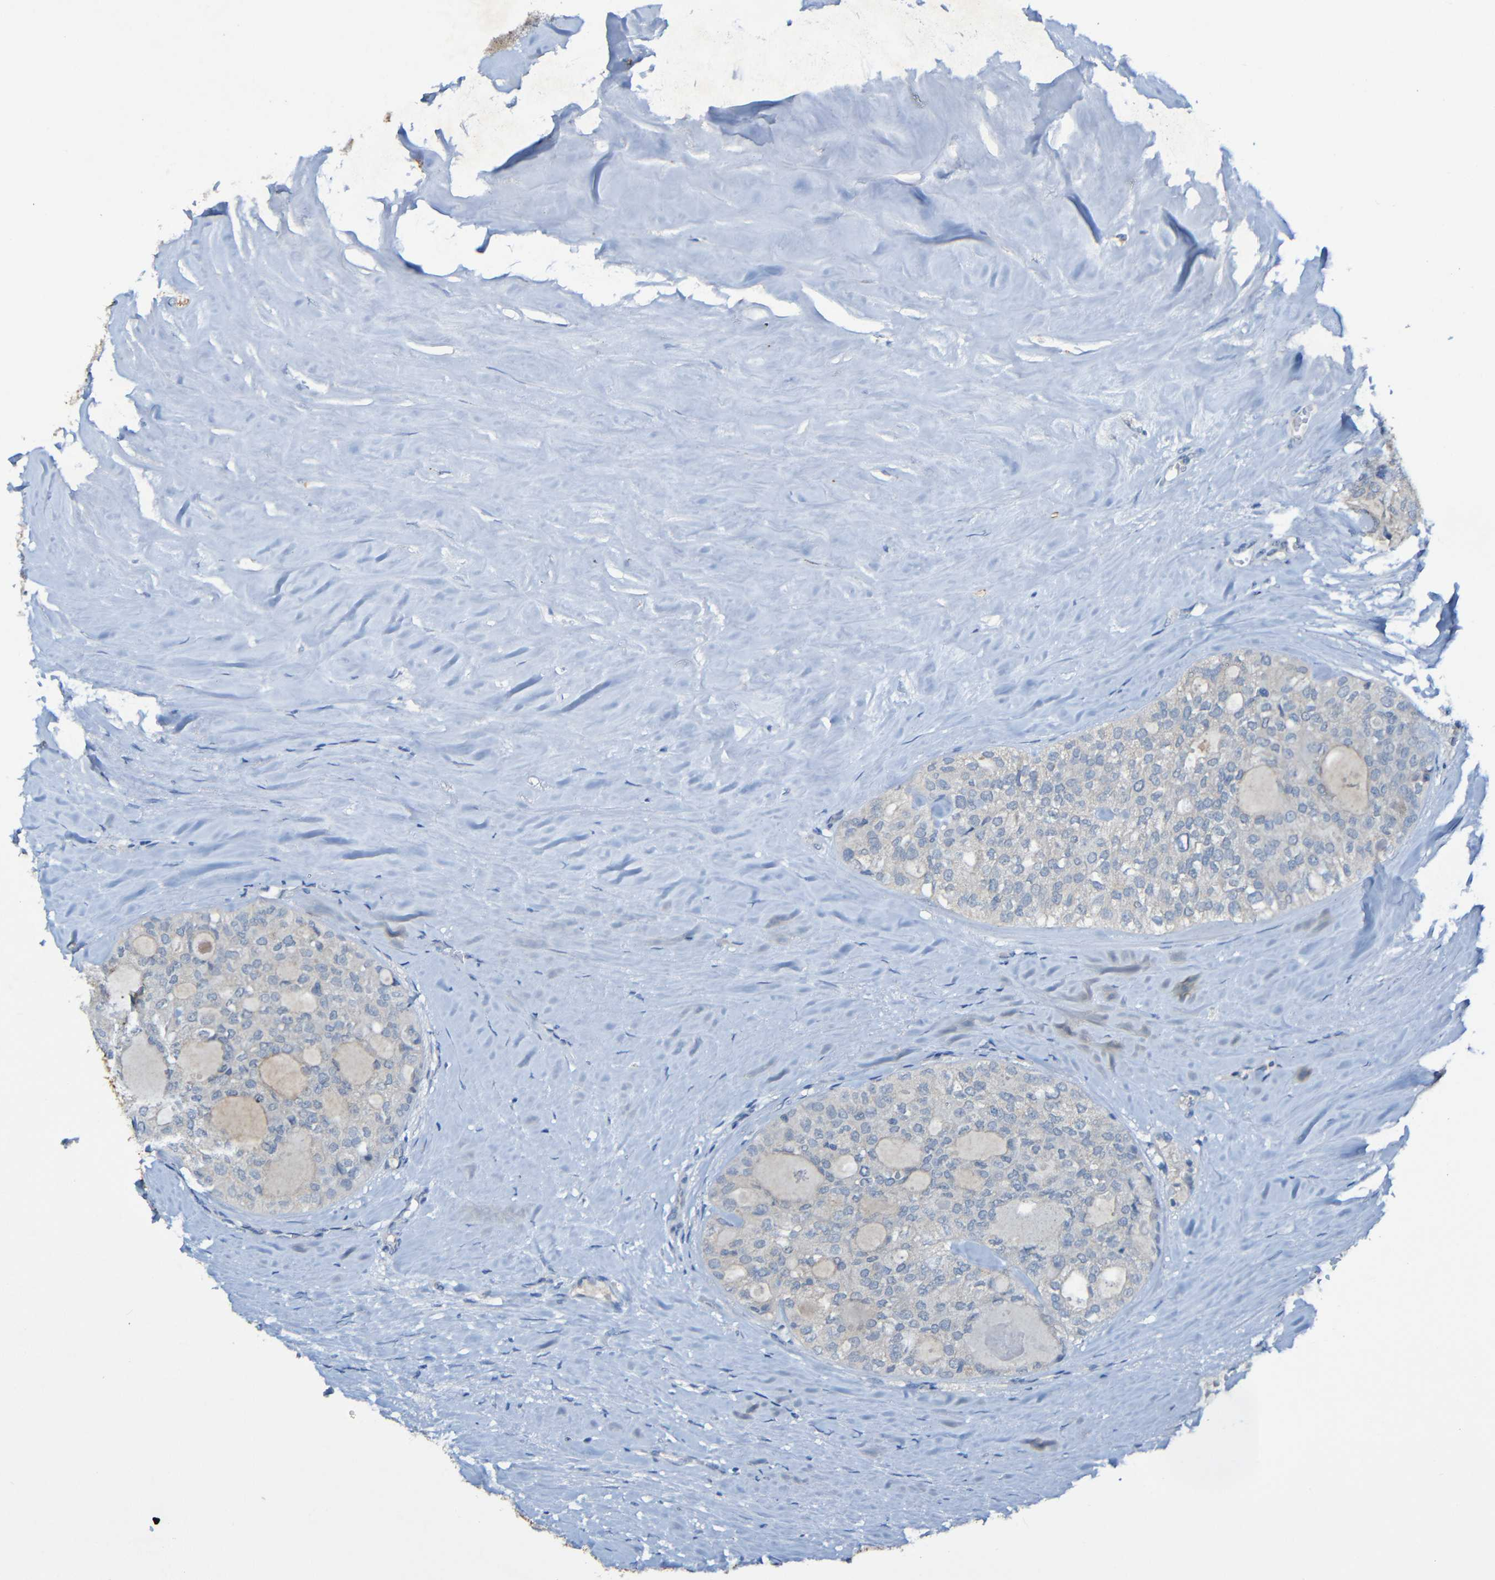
{"staining": {"intensity": "negative", "quantity": "none", "location": "none"}, "tissue": "thyroid cancer", "cell_type": "Tumor cells", "image_type": "cancer", "snomed": [{"axis": "morphology", "description": "Follicular adenoma carcinoma, NOS"}, {"axis": "topography", "description": "Thyroid gland"}], "caption": "The immunohistochemistry (IHC) micrograph has no significant positivity in tumor cells of thyroid cancer tissue.", "gene": "LRRC70", "patient": {"sex": "male", "age": 75}}